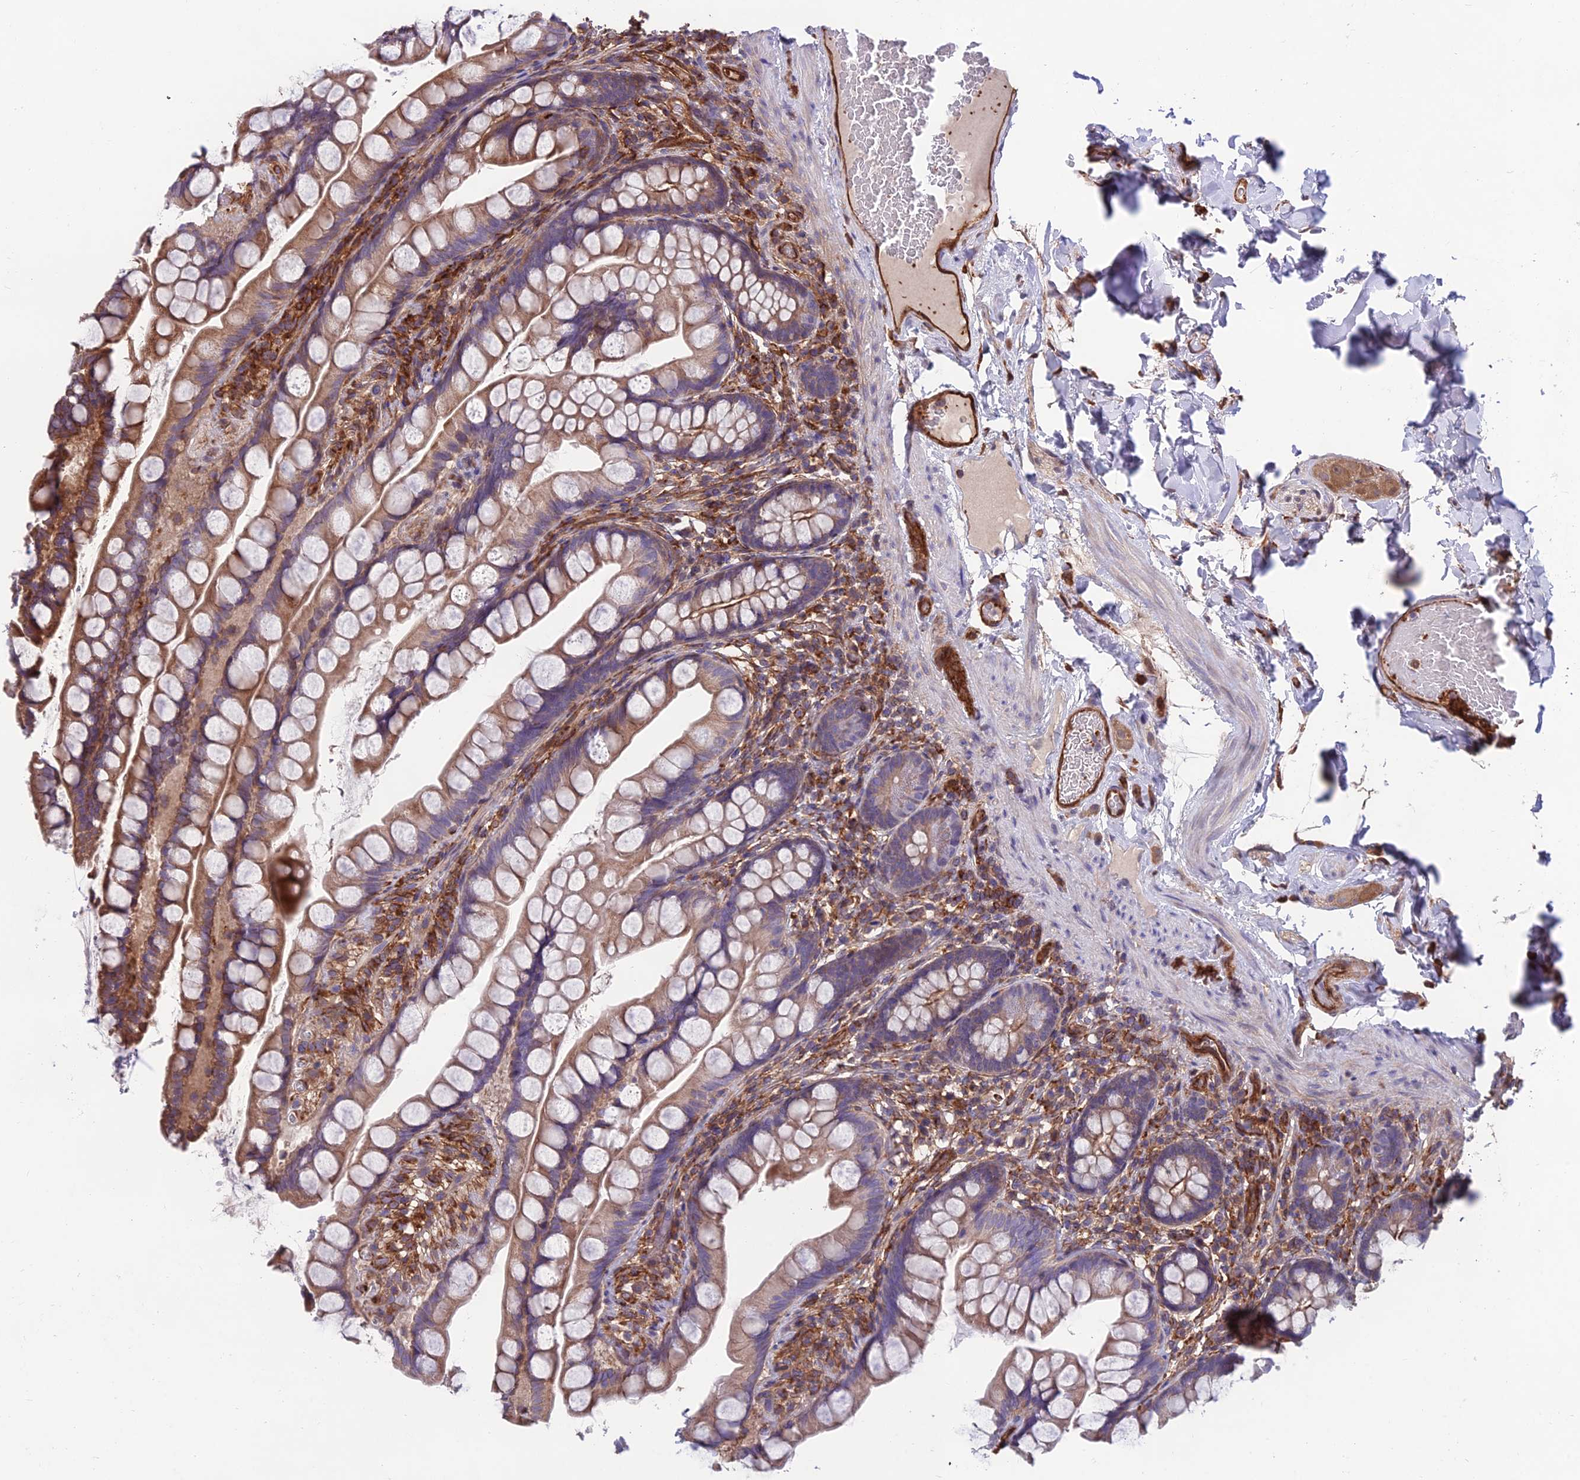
{"staining": {"intensity": "moderate", "quantity": ">75%", "location": "cytoplasmic/membranous"}, "tissue": "small intestine", "cell_type": "Glandular cells", "image_type": "normal", "snomed": [{"axis": "morphology", "description": "Normal tissue, NOS"}, {"axis": "topography", "description": "Small intestine"}], "caption": "This image exhibits immunohistochemistry staining of normal small intestine, with medium moderate cytoplasmic/membranous expression in about >75% of glandular cells.", "gene": "RTN4RL1", "patient": {"sex": "male", "age": 70}}